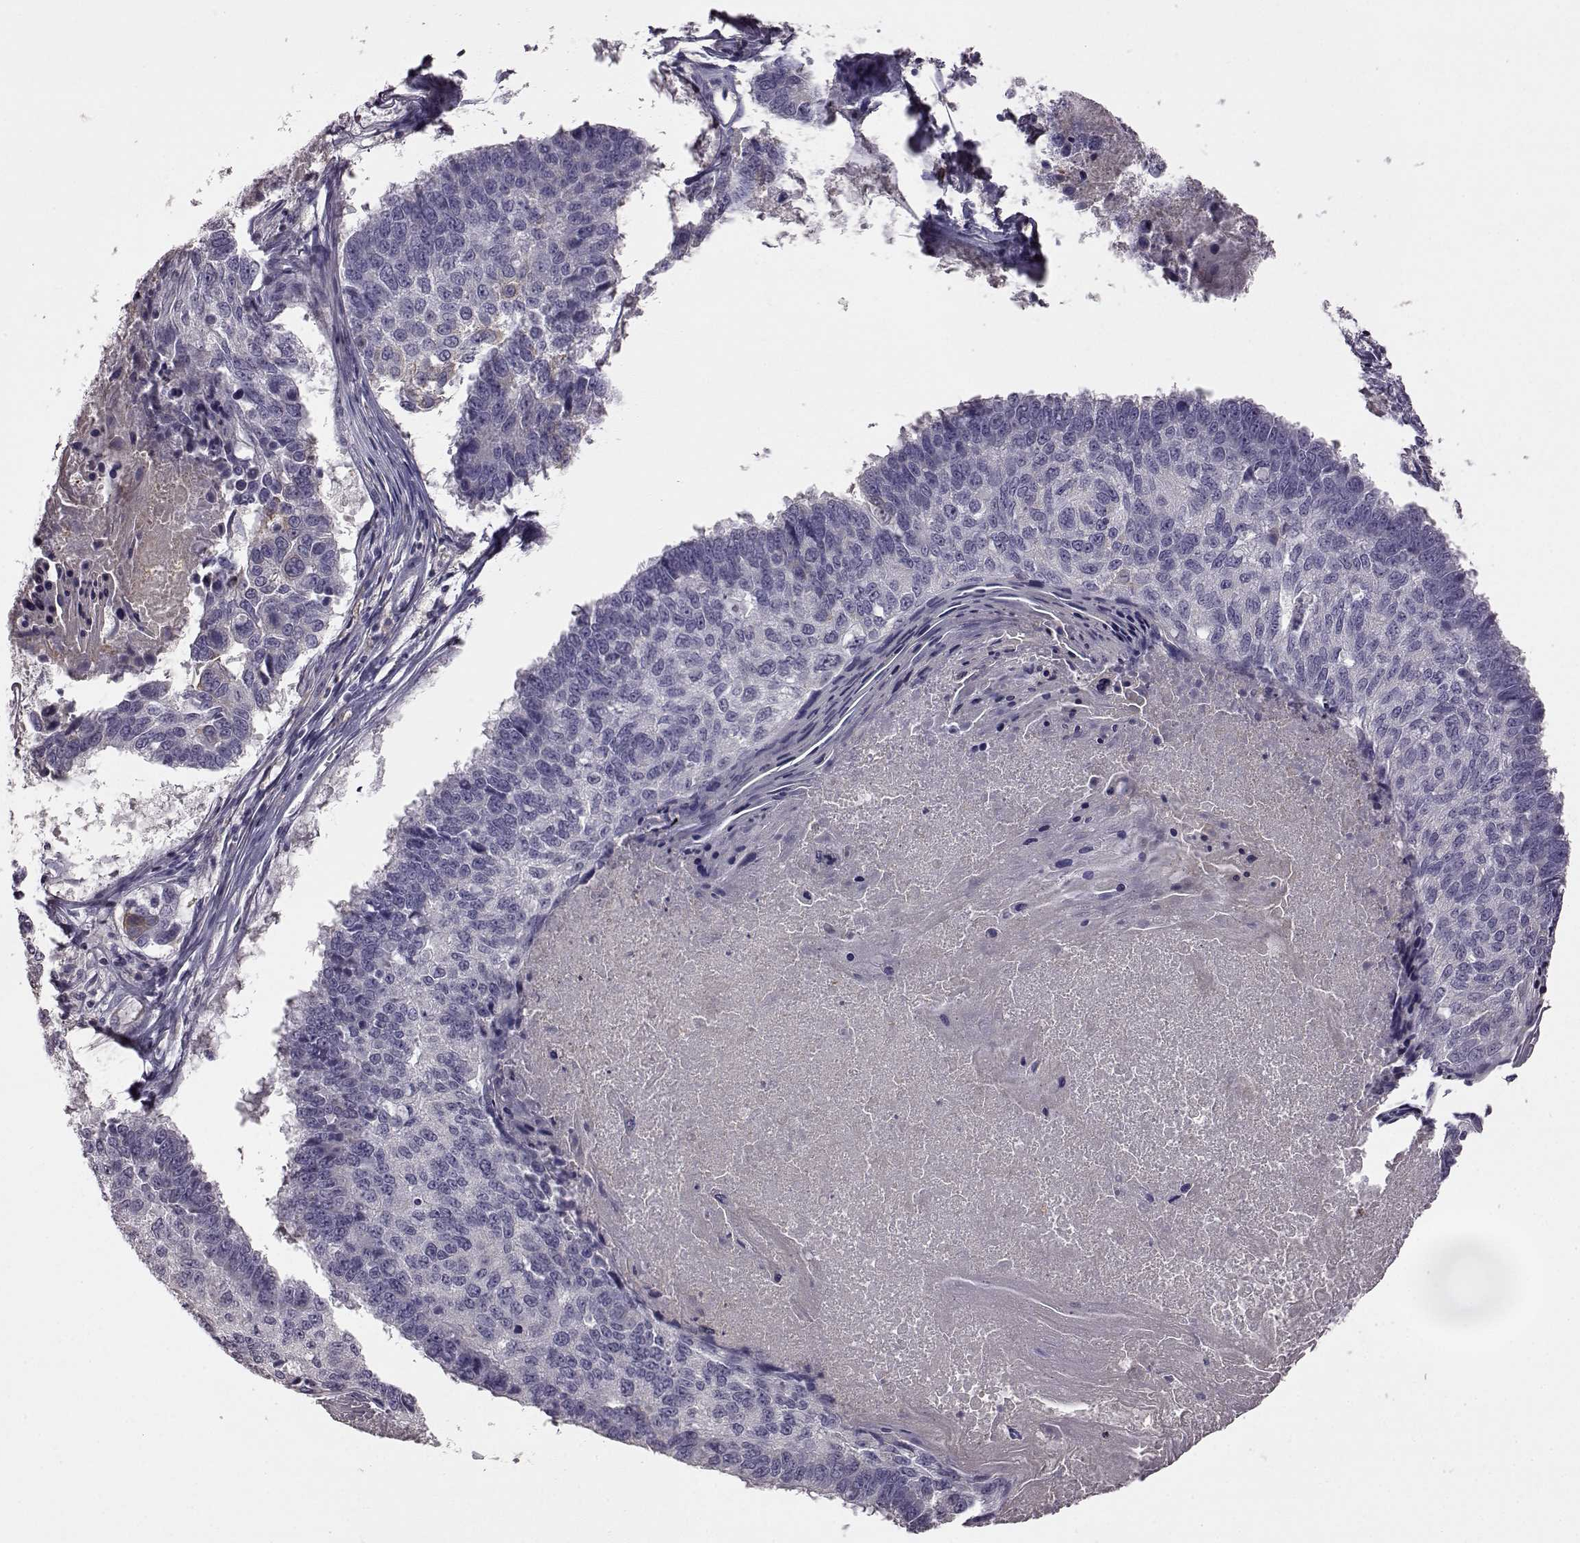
{"staining": {"intensity": "negative", "quantity": "none", "location": "none"}, "tissue": "lung cancer", "cell_type": "Tumor cells", "image_type": "cancer", "snomed": [{"axis": "morphology", "description": "Squamous cell carcinoma, NOS"}, {"axis": "topography", "description": "Lung"}], "caption": "An immunohistochemistry image of lung cancer (squamous cell carcinoma) is shown. There is no staining in tumor cells of lung cancer (squamous cell carcinoma).", "gene": "ADGRG2", "patient": {"sex": "male", "age": 73}}